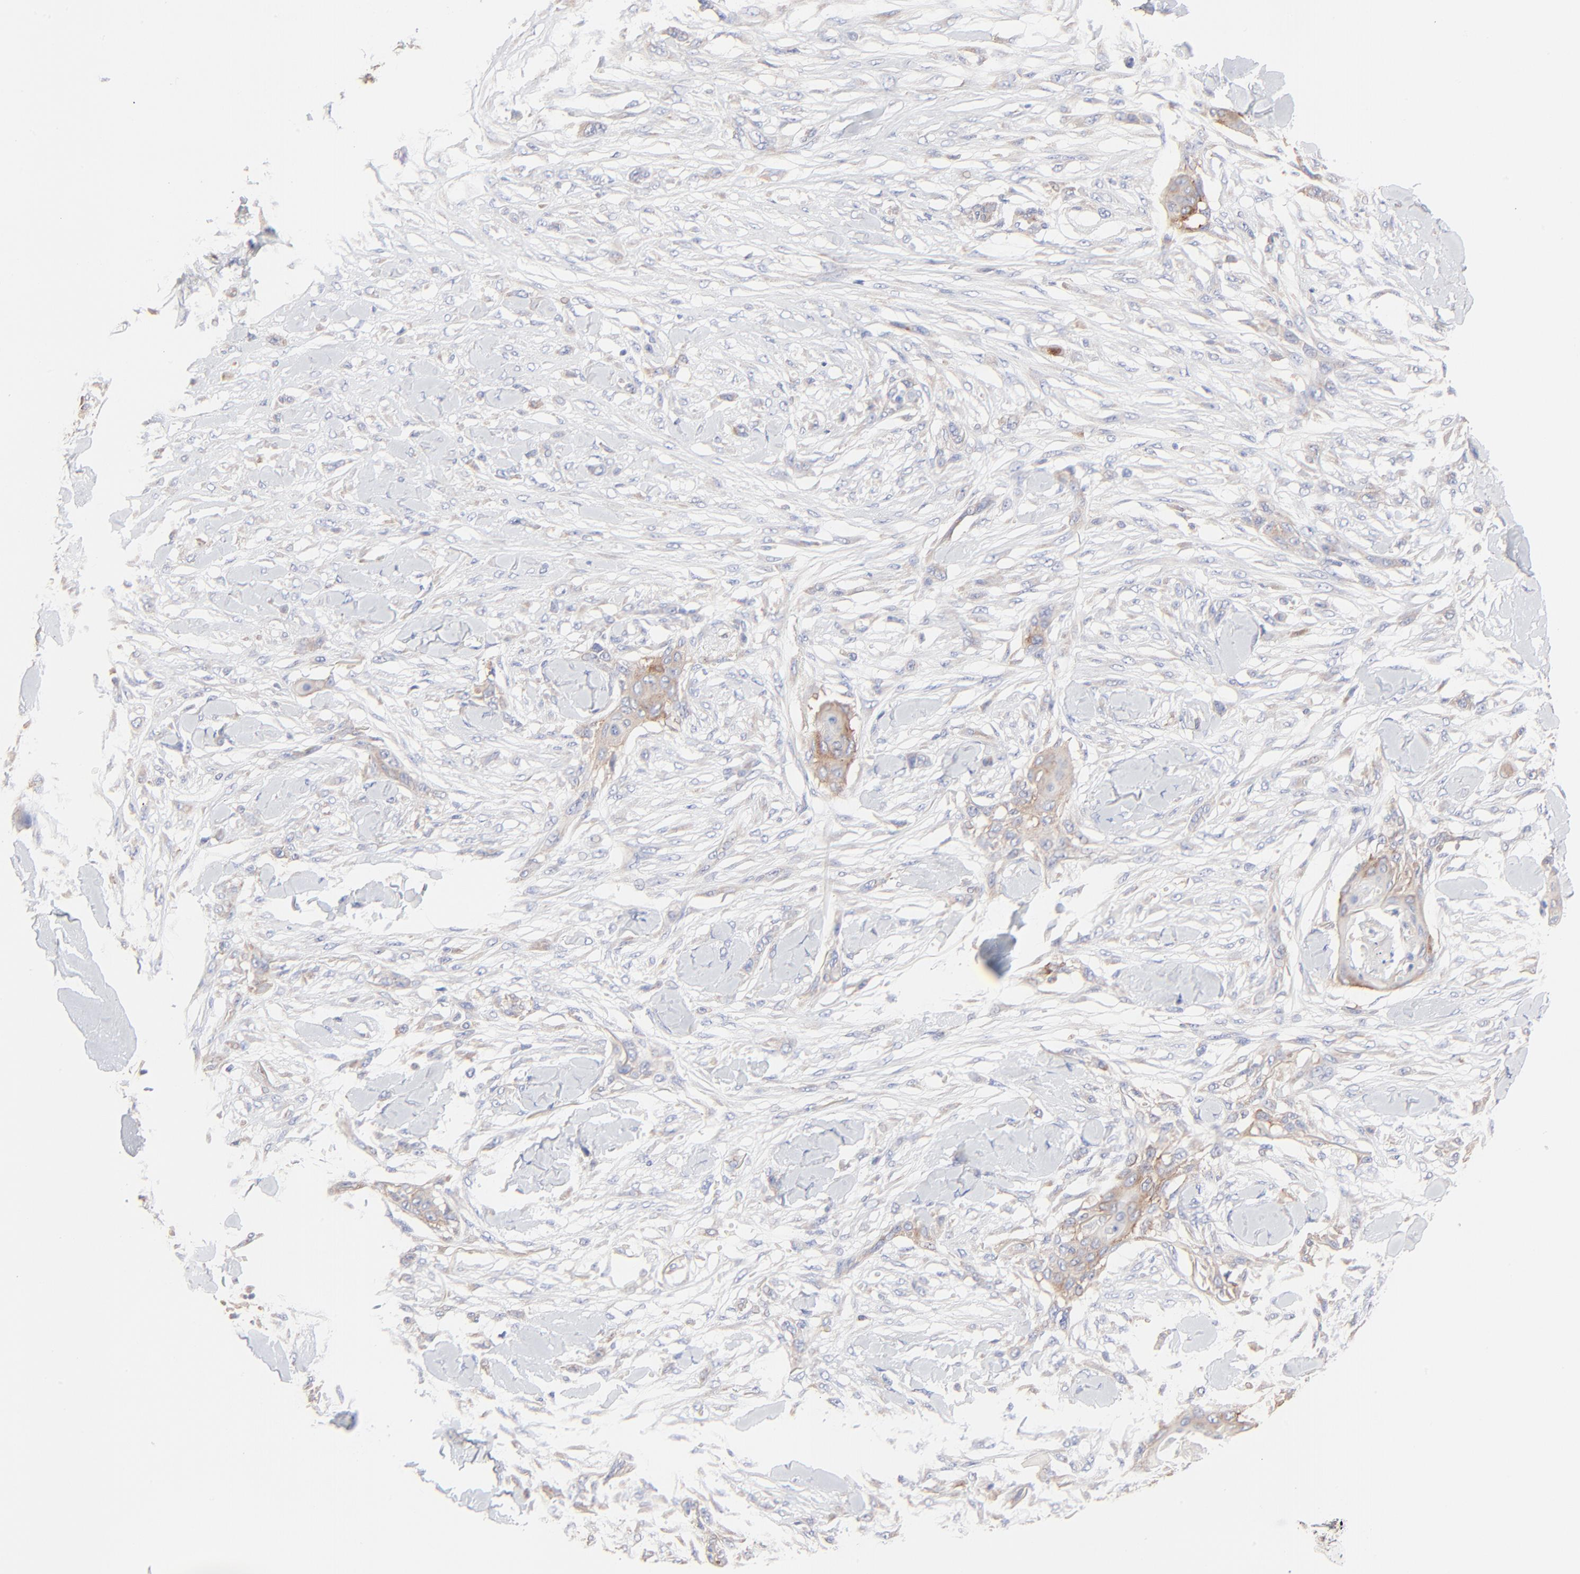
{"staining": {"intensity": "weak", "quantity": "25%-75%", "location": "cytoplasmic/membranous"}, "tissue": "skin cancer", "cell_type": "Tumor cells", "image_type": "cancer", "snomed": [{"axis": "morphology", "description": "Squamous cell carcinoma, NOS"}, {"axis": "topography", "description": "Skin"}], "caption": "Tumor cells exhibit low levels of weak cytoplasmic/membranous positivity in approximately 25%-75% of cells in human skin cancer.", "gene": "PPFIBP2", "patient": {"sex": "female", "age": 59}}